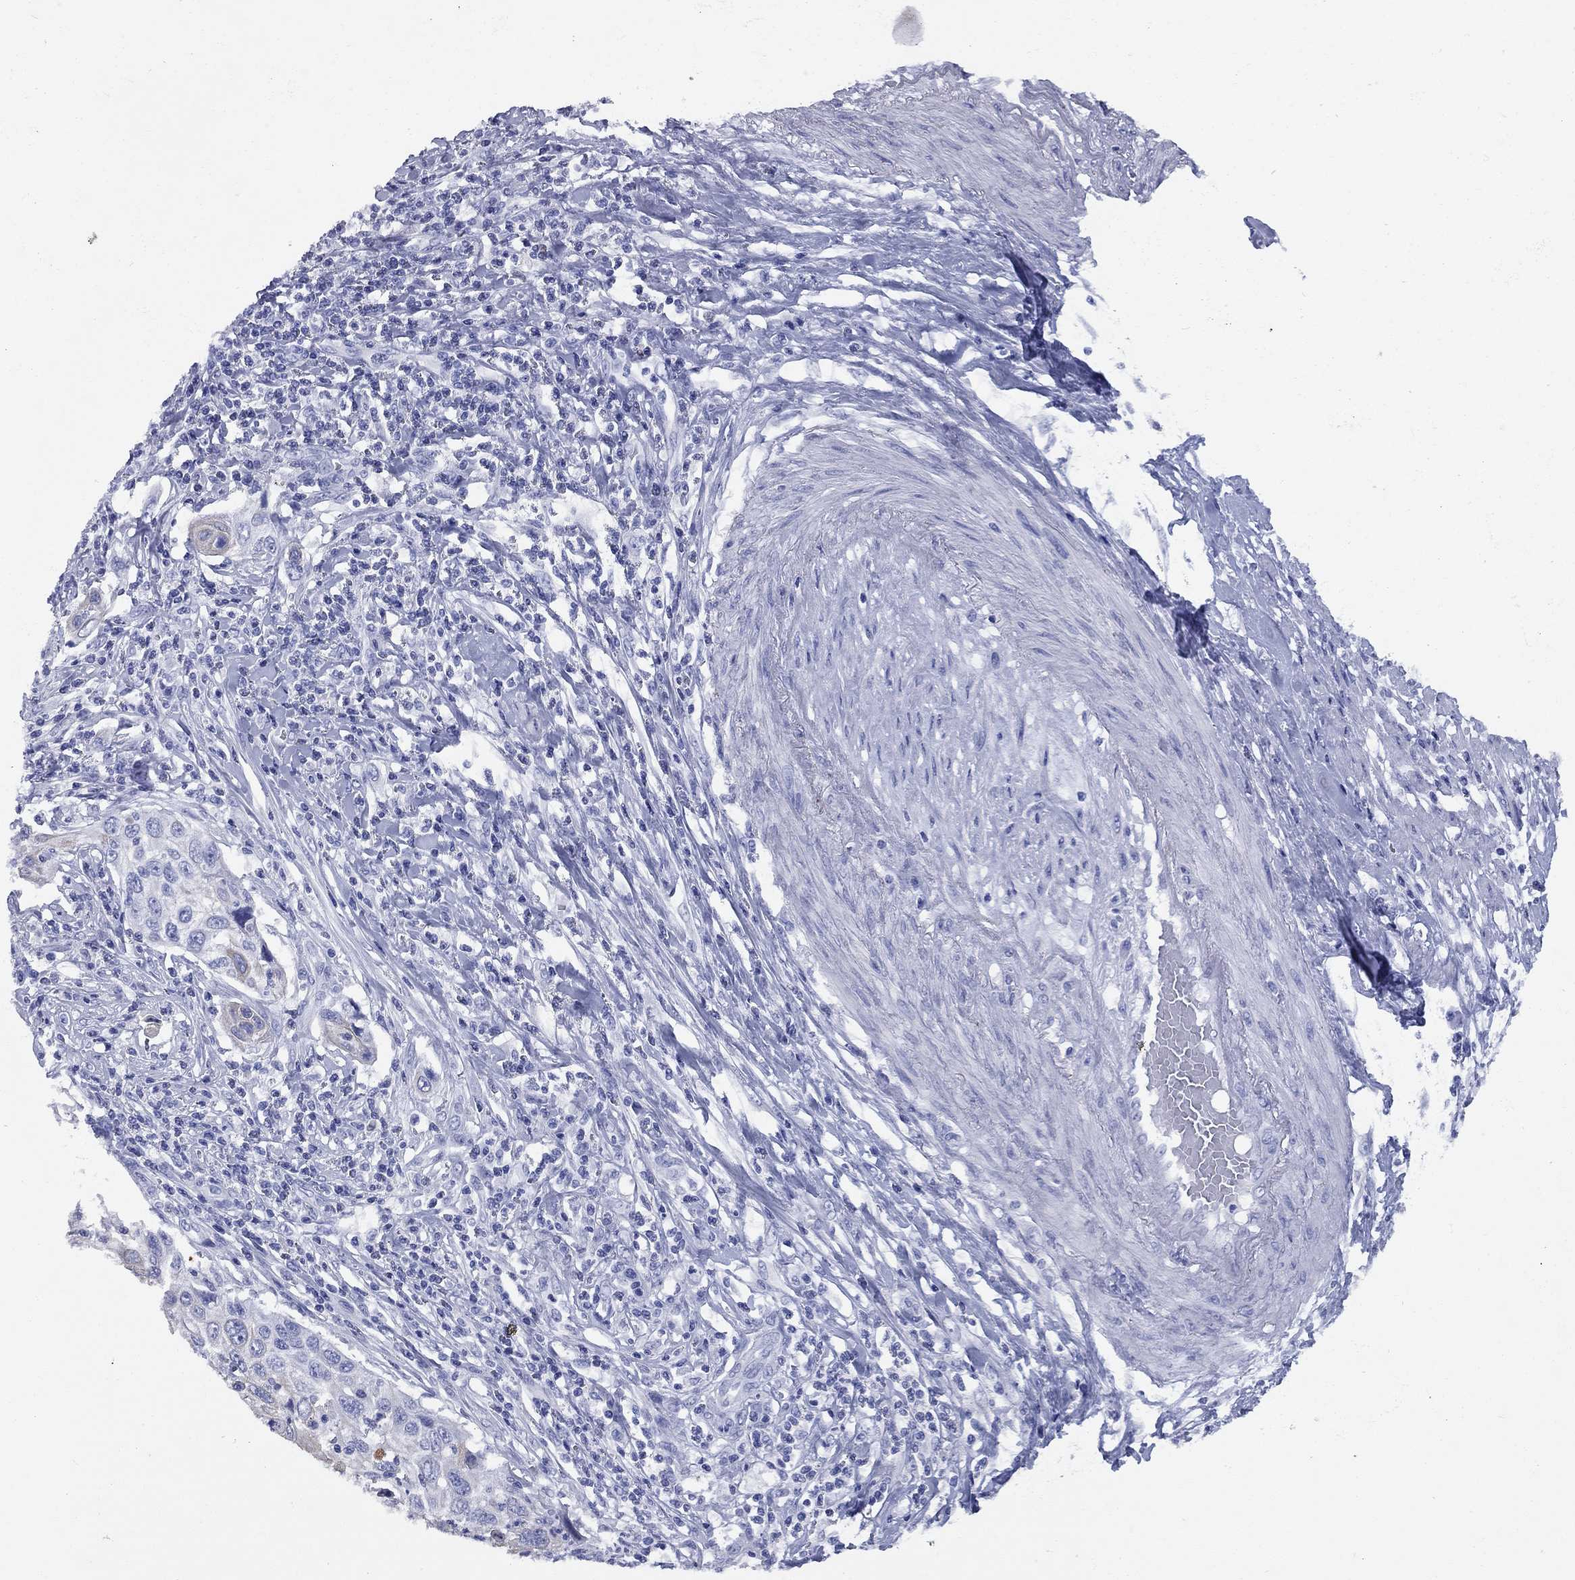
{"staining": {"intensity": "negative", "quantity": "none", "location": "none"}, "tissue": "cervical cancer", "cell_type": "Tumor cells", "image_type": "cancer", "snomed": [{"axis": "morphology", "description": "Squamous cell carcinoma, NOS"}, {"axis": "topography", "description": "Cervix"}], "caption": "Tumor cells are negative for protein expression in human cervical squamous cell carcinoma.", "gene": "CCNA1", "patient": {"sex": "female", "age": 70}}